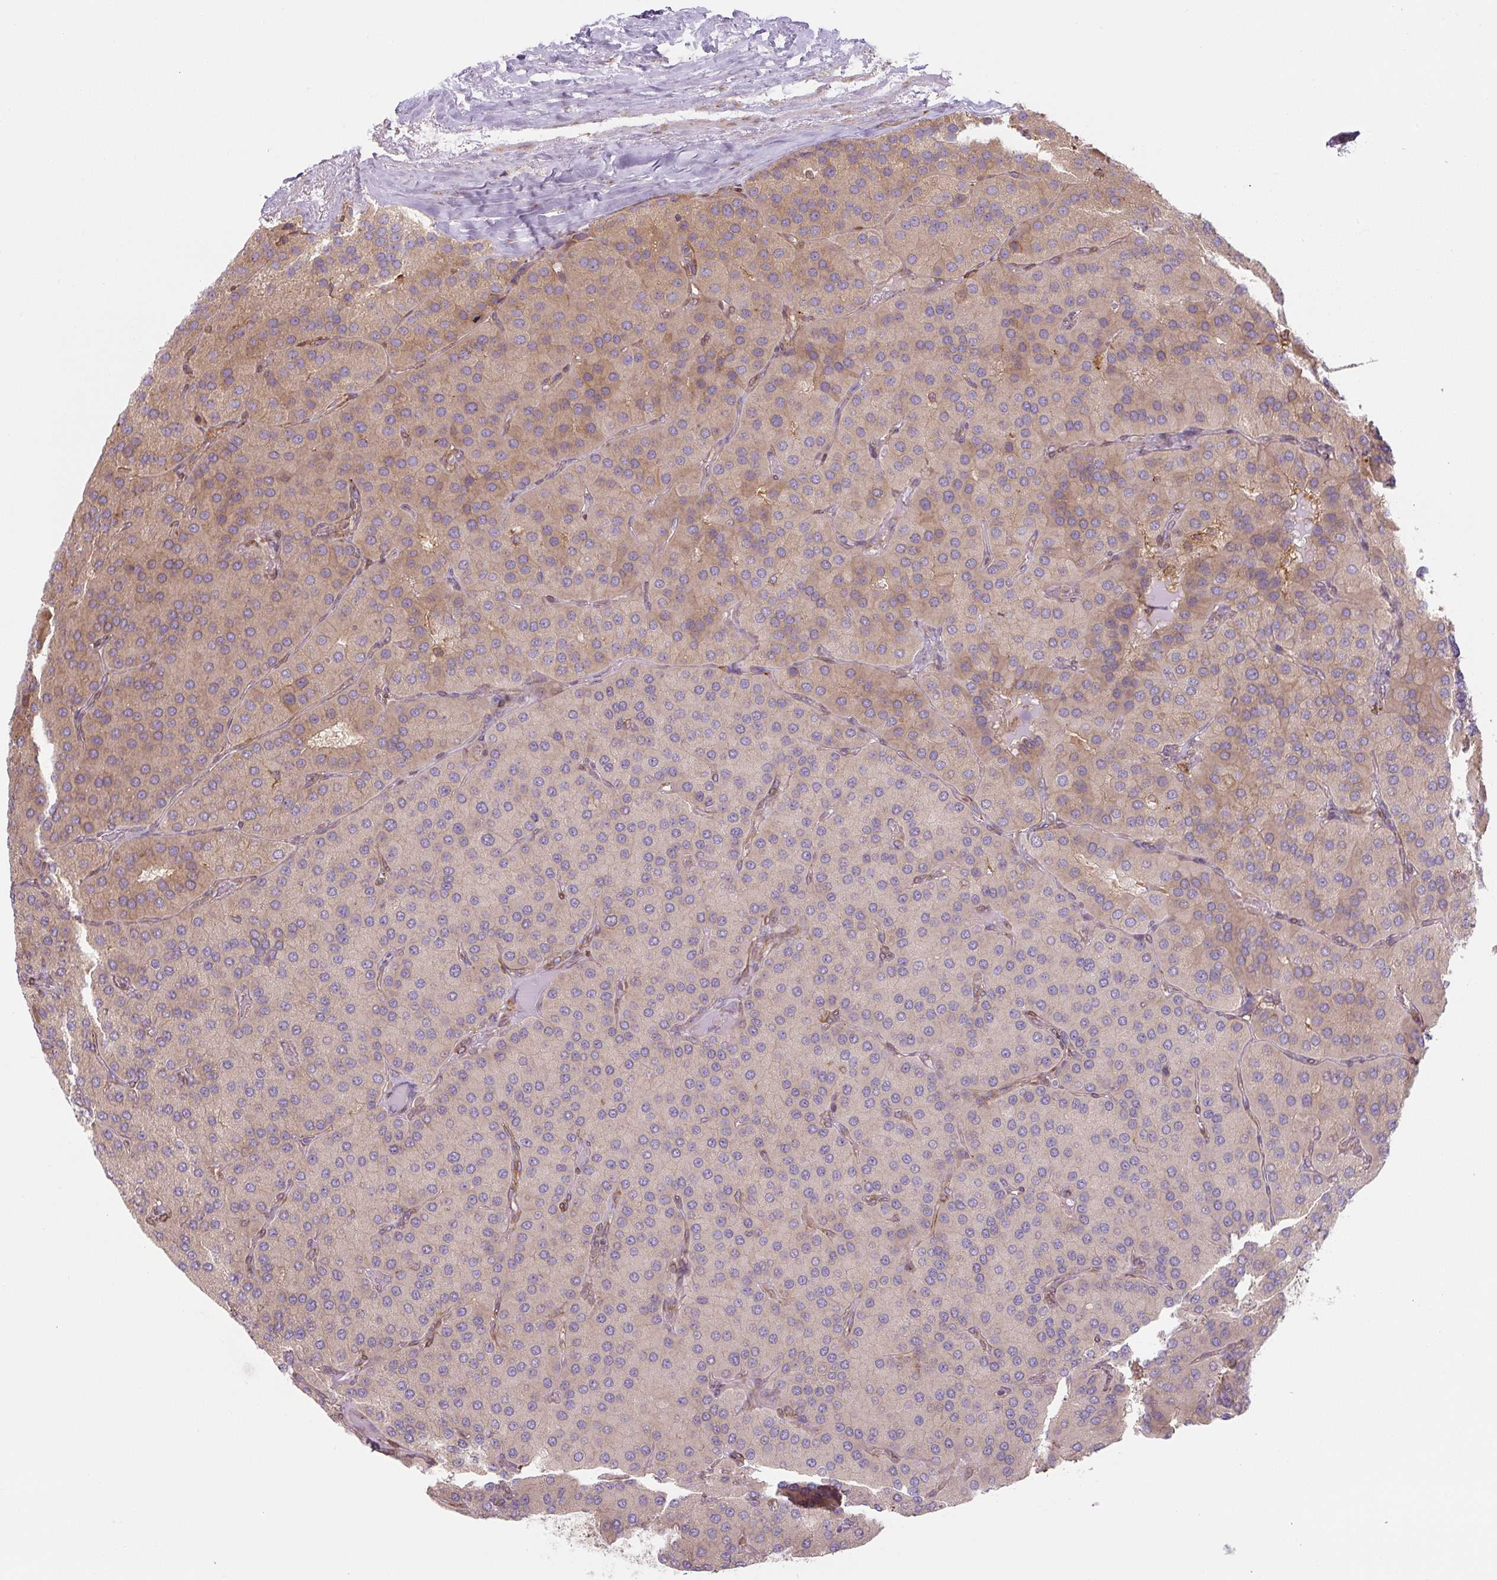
{"staining": {"intensity": "weak", "quantity": "25%-75%", "location": "cytoplasmic/membranous"}, "tissue": "parathyroid gland", "cell_type": "Glandular cells", "image_type": "normal", "snomed": [{"axis": "morphology", "description": "Normal tissue, NOS"}, {"axis": "morphology", "description": "Adenoma, NOS"}, {"axis": "topography", "description": "Parathyroid gland"}], "caption": "Brown immunohistochemical staining in unremarkable human parathyroid gland shows weak cytoplasmic/membranous positivity in about 25%-75% of glandular cells. The protein of interest is stained brown, and the nuclei are stained in blue (DAB (3,3'-diaminobenzidine) IHC with brightfield microscopy, high magnification).", "gene": "RASA1", "patient": {"sex": "female", "age": 86}}